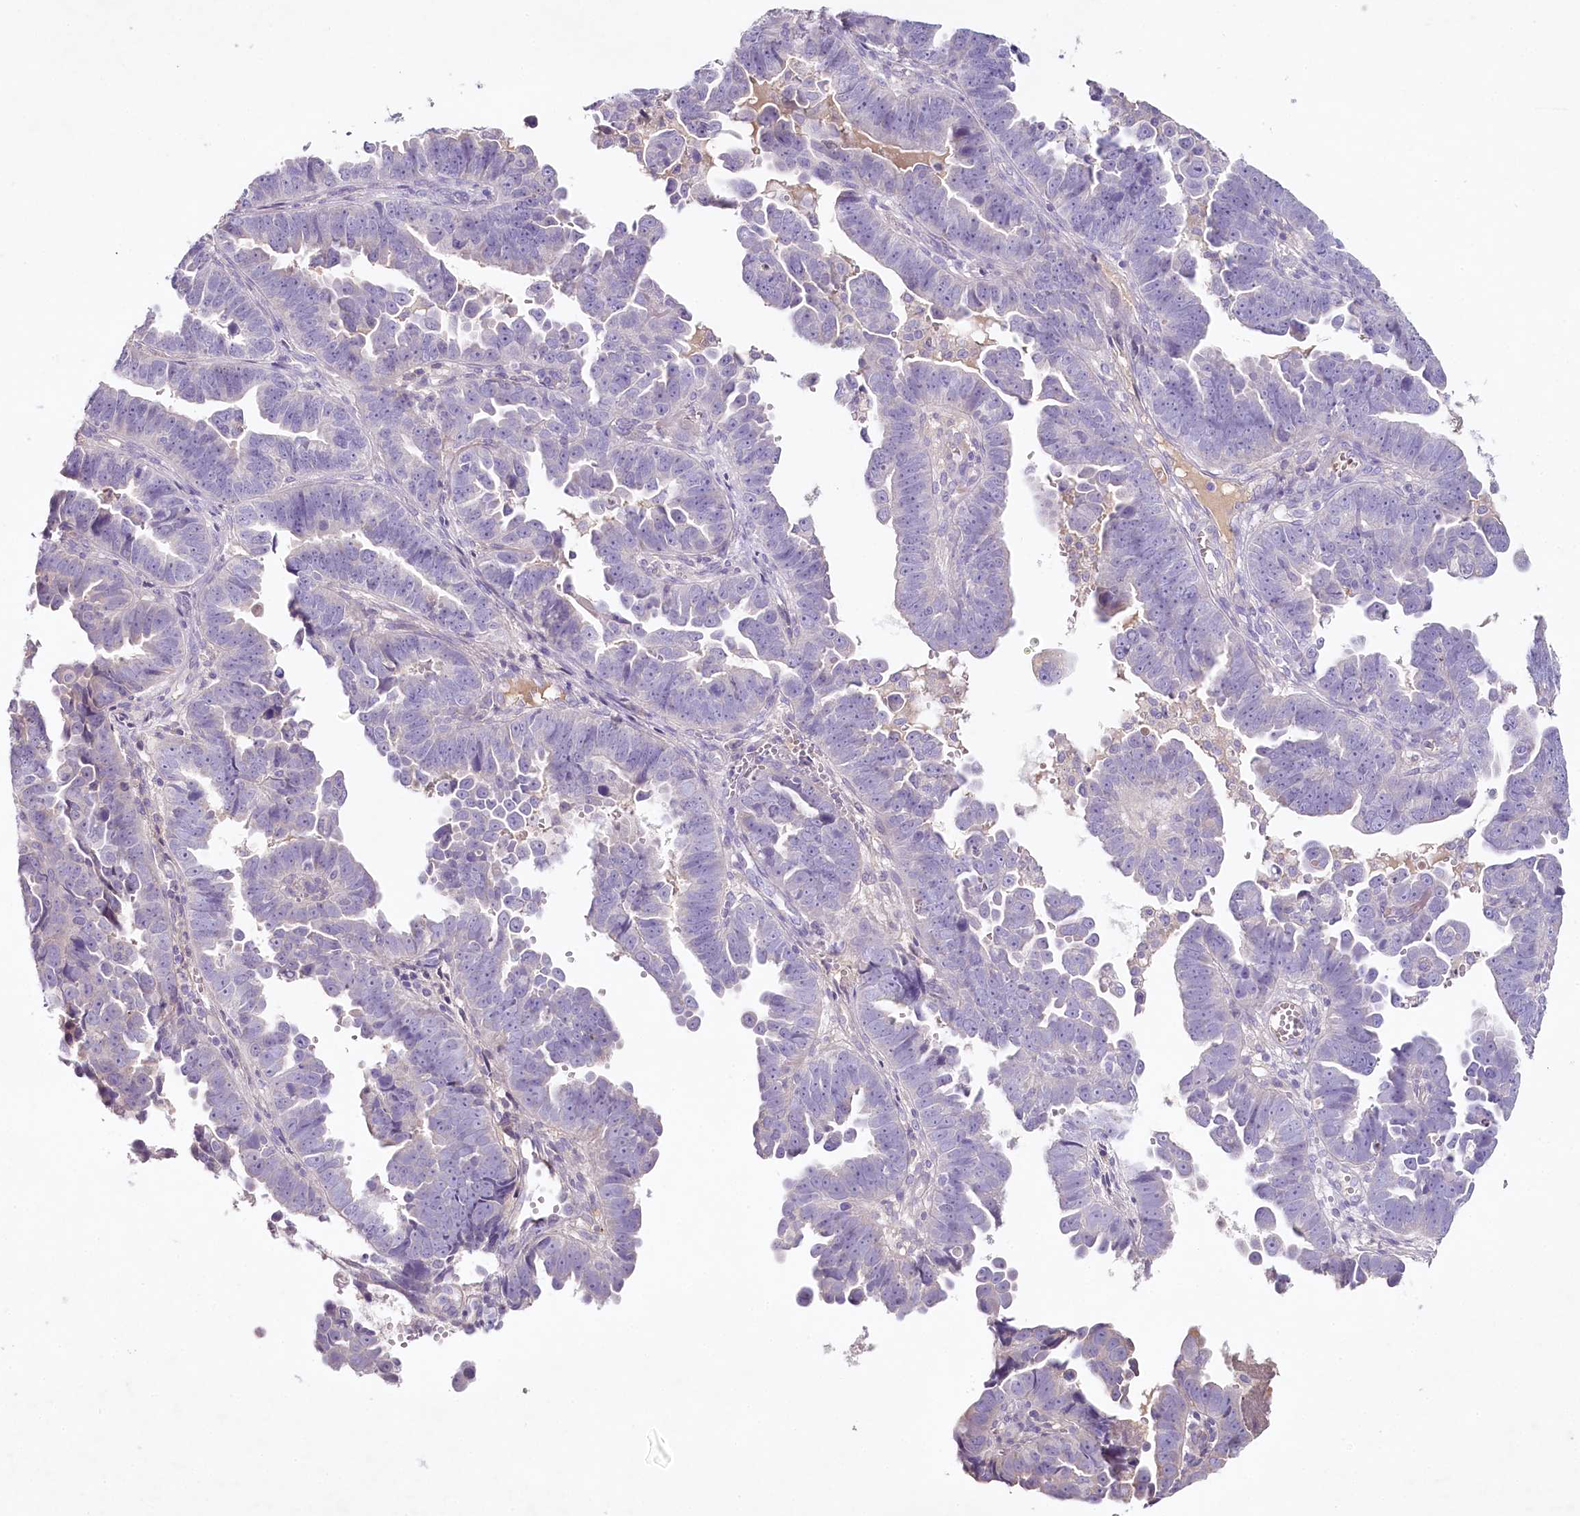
{"staining": {"intensity": "negative", "quantity": "none", "location": "none"}, "tissue": "endometrial cancer", "cell_type": "Tumor cells", "image_type": "cancer", "snomed": [{"axis": "morphology", "description": "Adenocarcinoma, NOS"}, {"axis": "topography", "description": "Endometrium"}], "caption": "IHC of adenocarcinoma (endometrial) demonstrates no staining in tumor cells.", "gene": "HPD", "patient": {"sex": "female", "age": 75}}